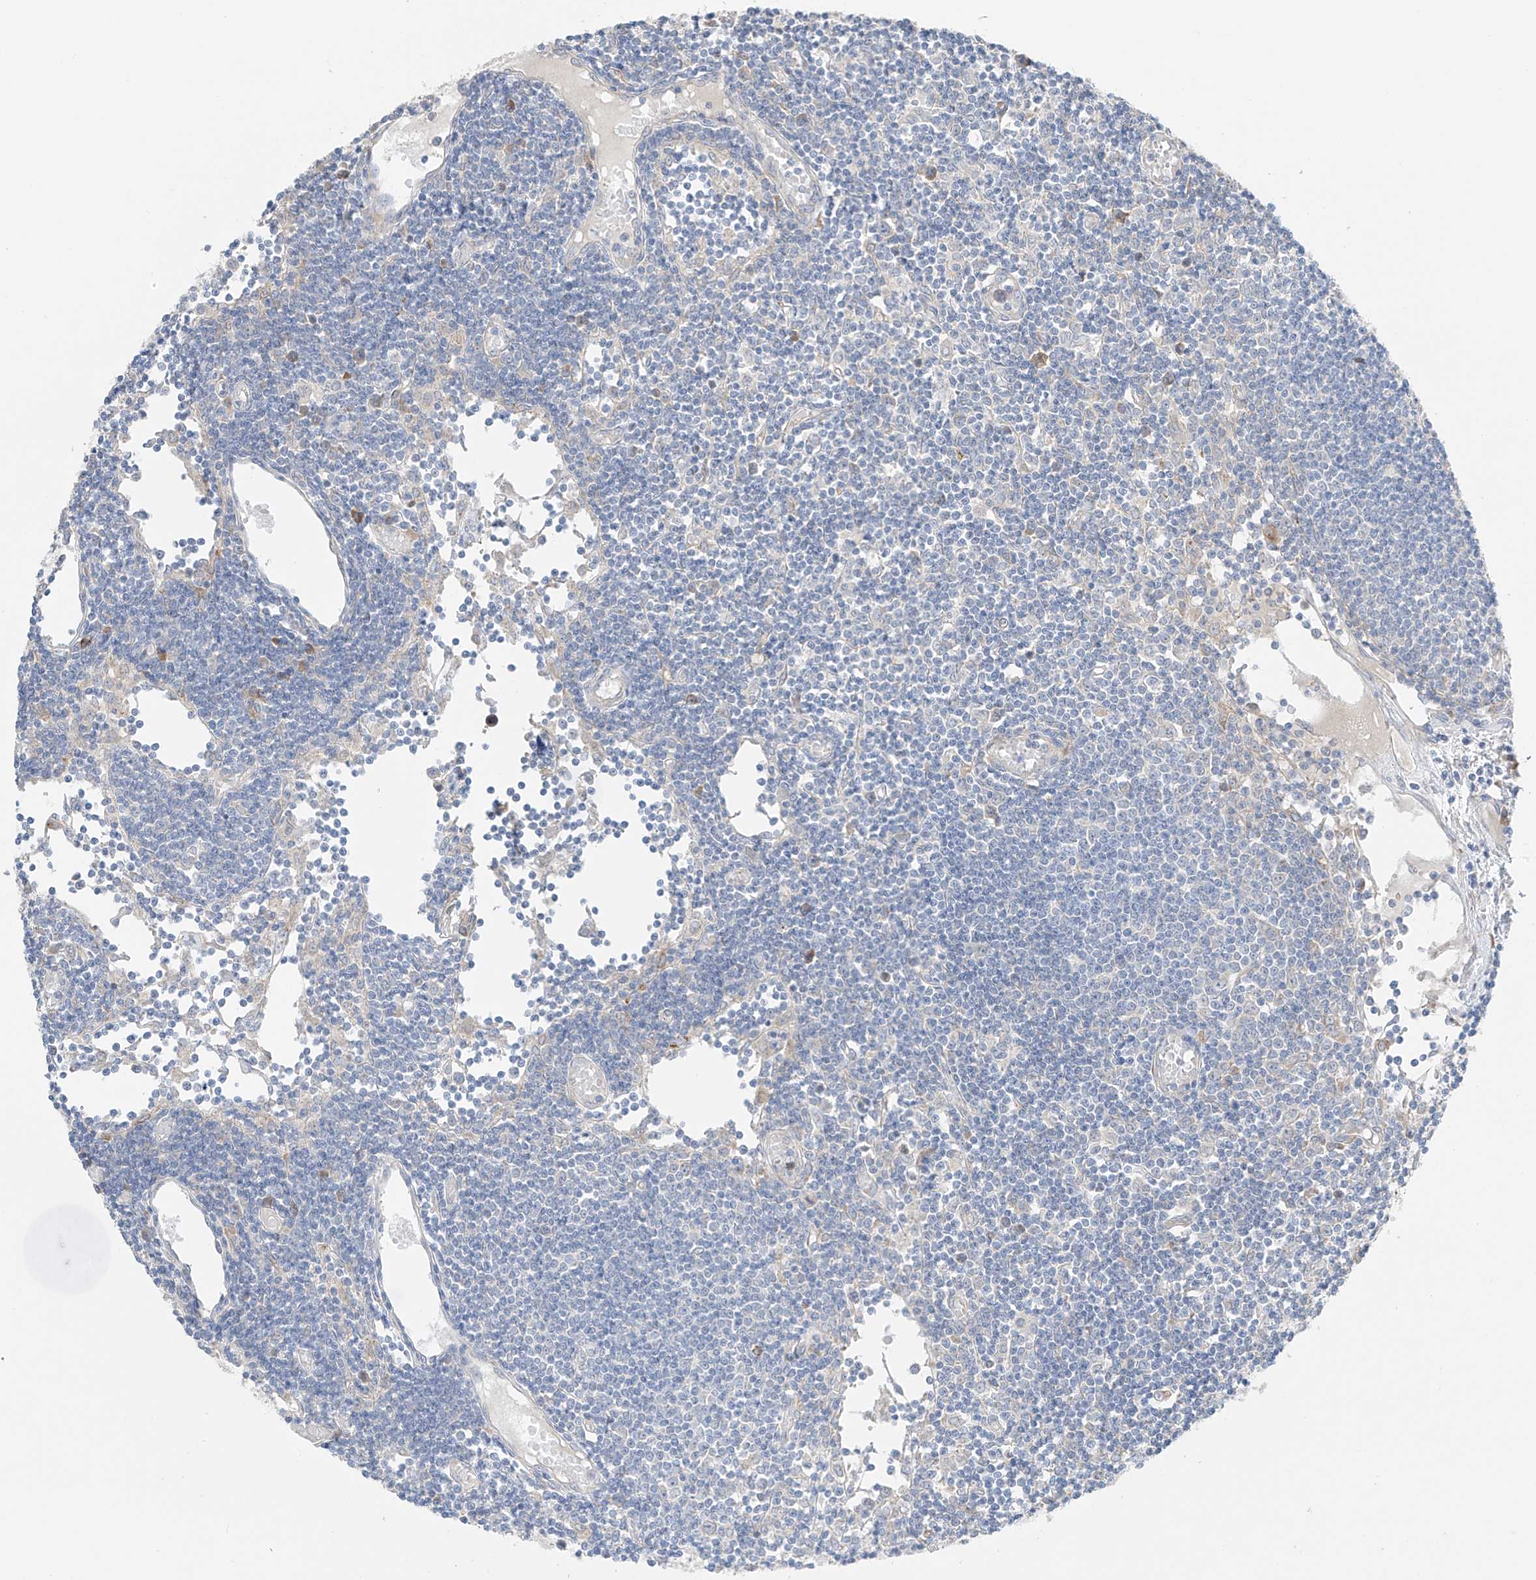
{"staining": {"intensity": "negative", "quantity": "none", "location": "none"}, "tissue": "lymph node", "cell_type": "Germinal center cells", "image_type": "normal", "snomed": [{"axis": "morphology", "description": "Normal tissue, NOS"}, {"axis": "topography", "description": "Lymph node"}], "caption": "An IHC photomicrograph of normal lymph node is shown. There is no staining in germinal center cells of lymph node.", "gene": "NALCN", "patient": {"sex": "female", "age": 11}}